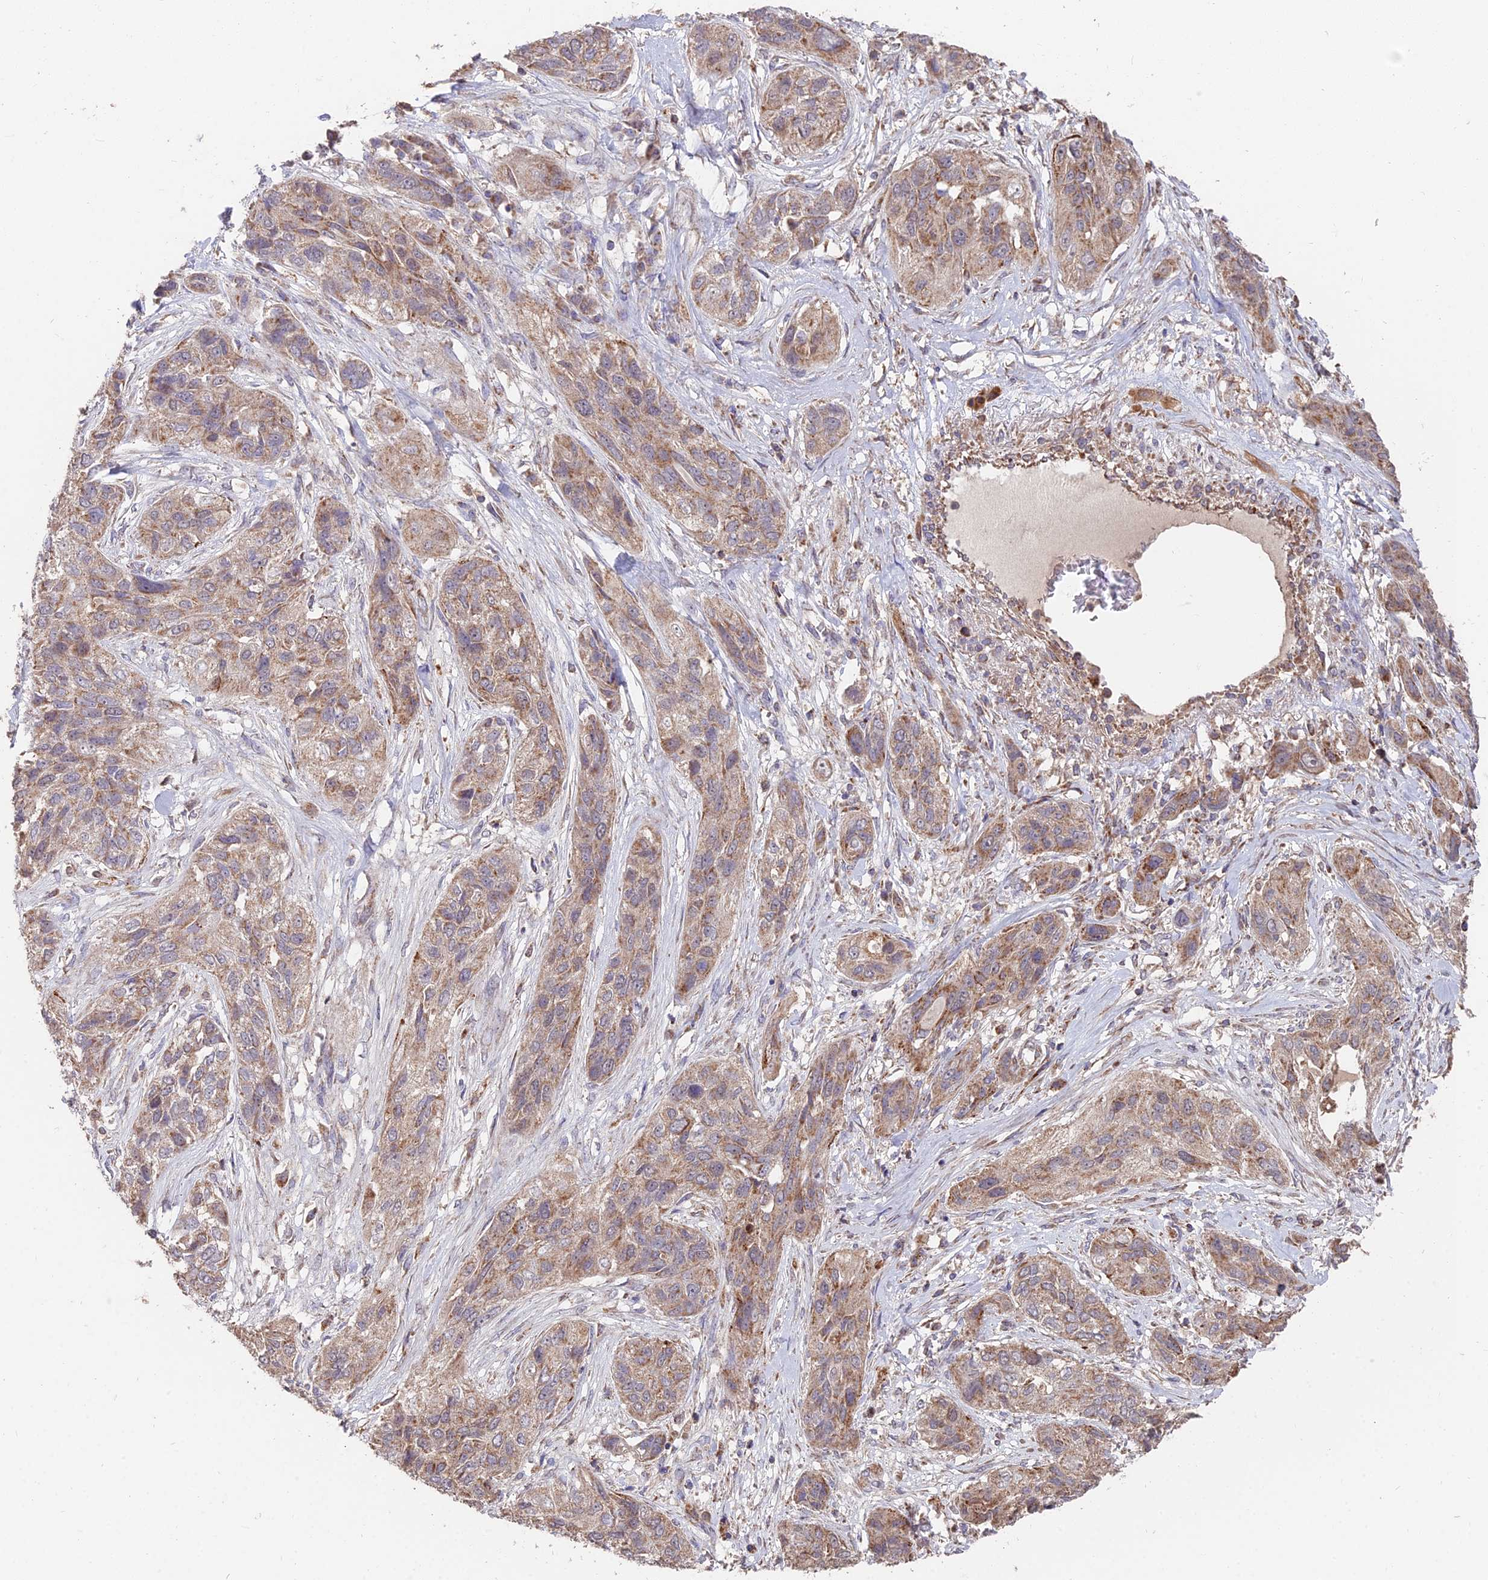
{"staining": {"intensity": "weak", "quantity": "25%-75%", "location": "cytoplasmic/membranous"}, "tissue": "lung cancer", "cell_type": "Tumor cells", "image_type": "cancer", "snomed": [{"axis": "morphology", "description": "Squamous cell carcinoma, NOS"}, {"axis": "topography", "description": "Lung"}], "caption": "Lung cancer (squamous cell carcinoma) stained with IHC reveals weak cytoplasmic/membranous positivity in about 25%-75% of tumor cells.", "gene": "IFT22", "patient": {"sex": "female", "age": 70}}